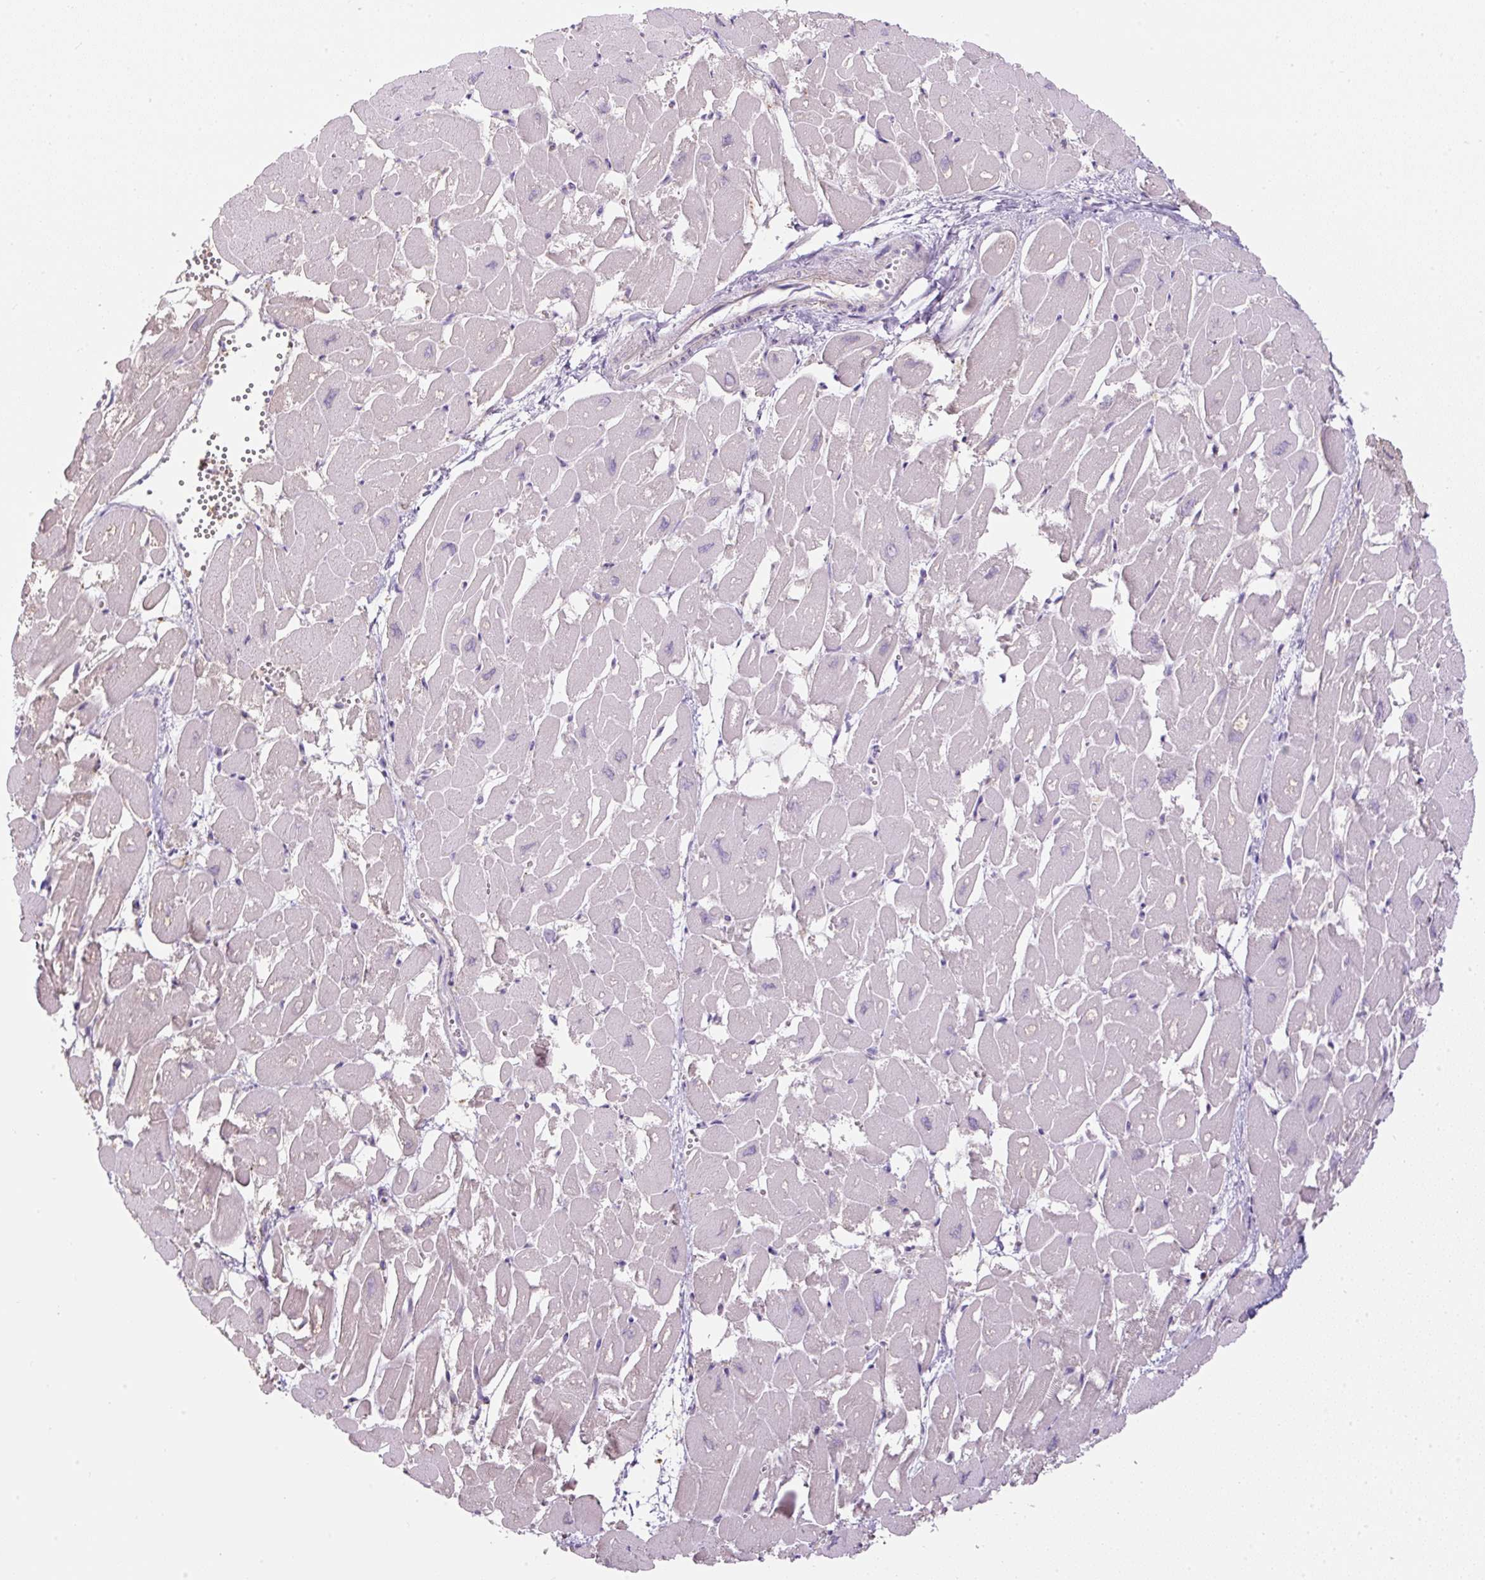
{"staining": {"intensity": "negative", "quantity": "none", "location": "none"}, "tissue": "heart muscle", "cell_type": "Cardiomyocytes", "image_type": "normal", "snomed": [{"axis": "morphology", "description": "Normal tissue, NOS"}, {"axis": "topography", "description": "Heart"}], "caption": "An immunohistochemistry histopathology image of benign heart muscle is shown. There is no staining in cardiomyocytes of heart muscle. (DAB (3,3'-diaminobenzidine) immunohistochemistry visualized using brightfield microscopy, high magnification).", "gene": "APOA1", "patient": {"sex": "male", "age": 54}}